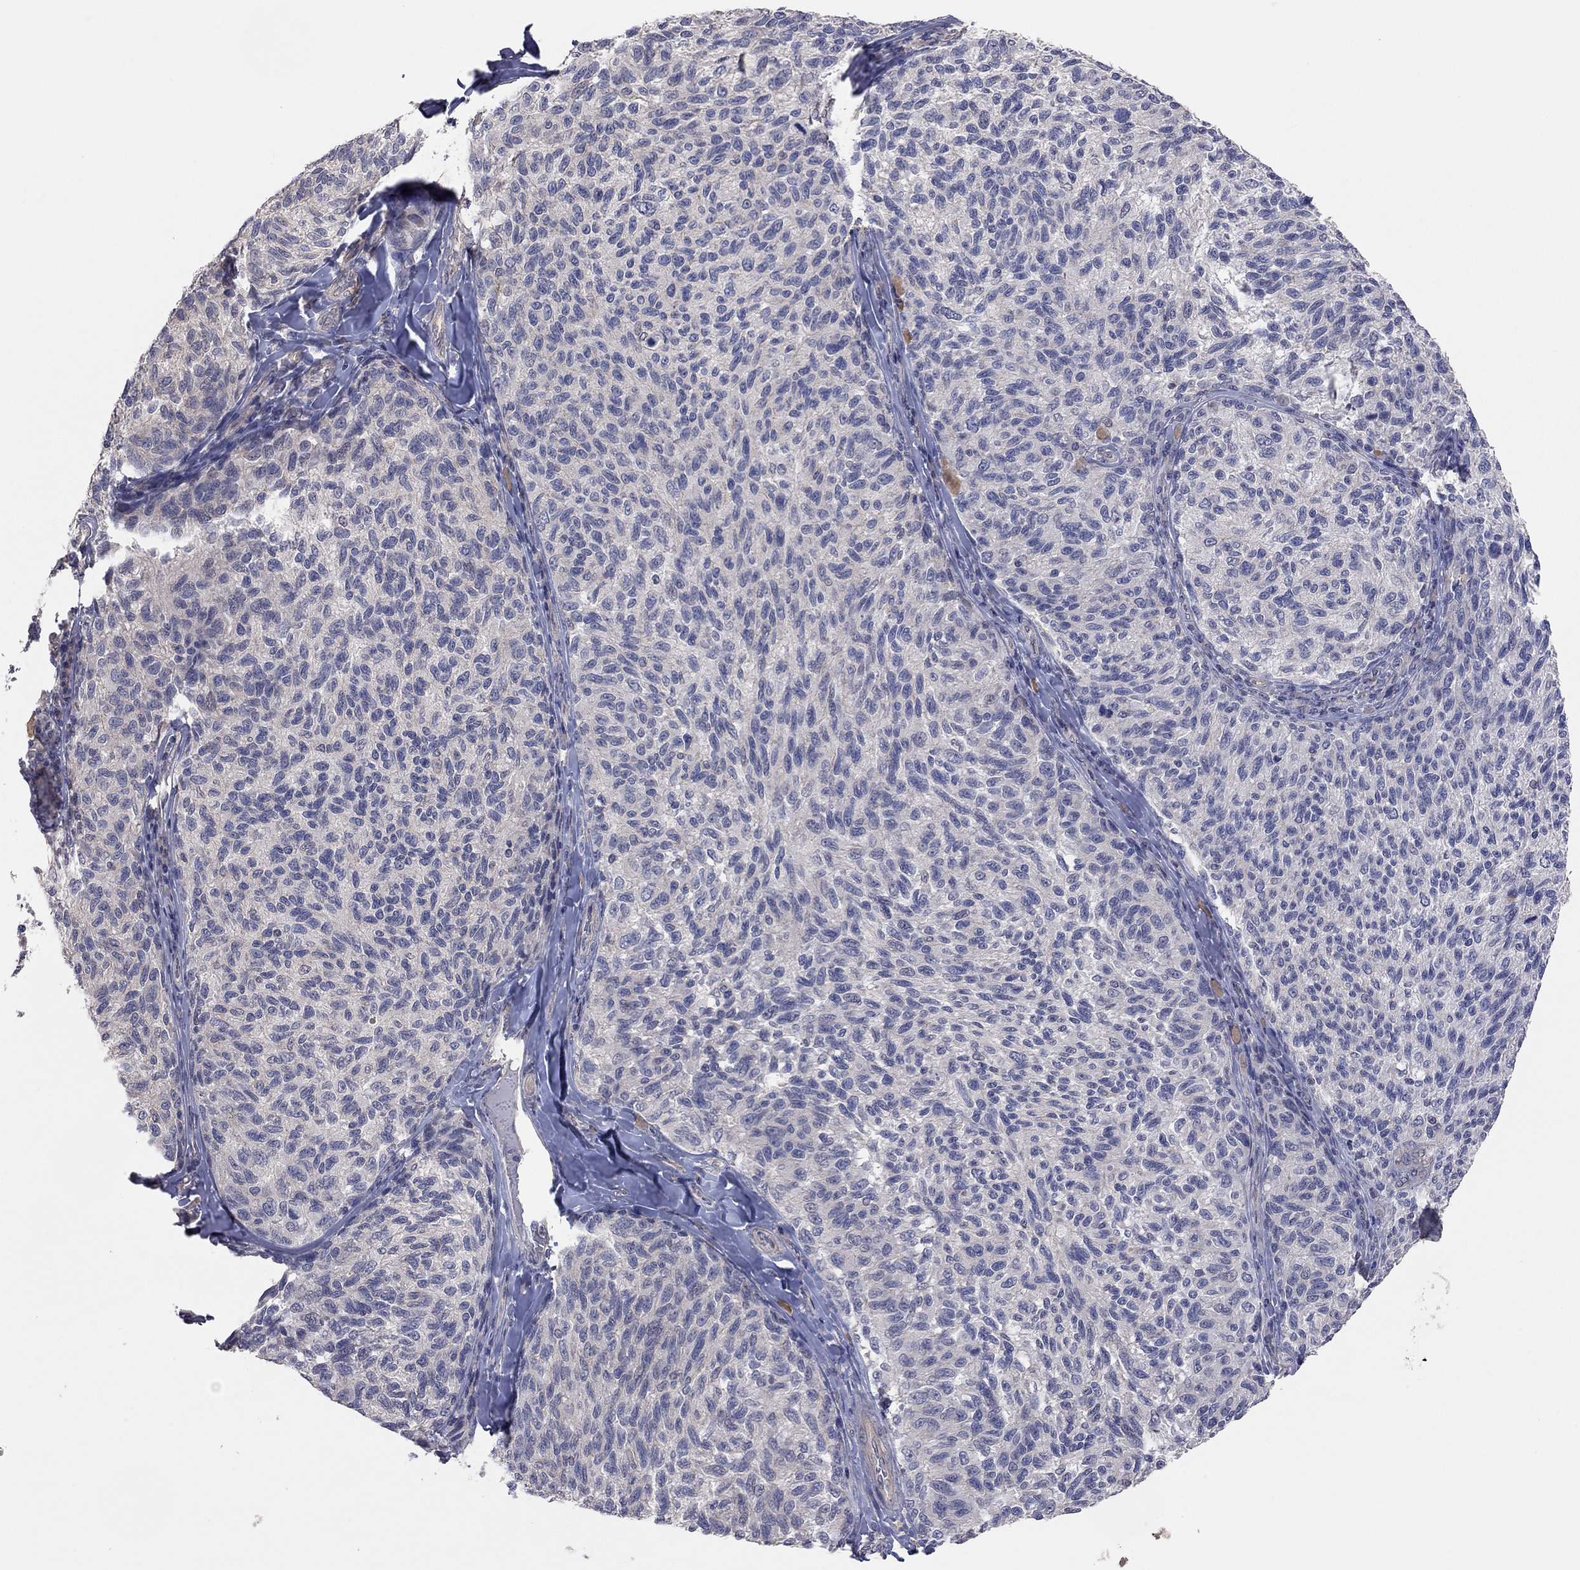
{"staining": {"intensity": "negative", "quantity": "none", "location": "none"}, "tissue": "melanoma", "cell_type": "Tumor cells", "image_type": "cancer", "snomed": [{"axis": "morphology", "description": "Malignant melanoma, NOS"}, {"axis": "topography", "description": "Skin"}], "caption": "Immunohistochemistry (IHC) photomicrograph of neoplastic tissue: human malignant melanoma stained with DAB displays no significant protein staining in tumor cells.", "gene": "KCNB1", "patient": {"sex": "female", "age": 73}}